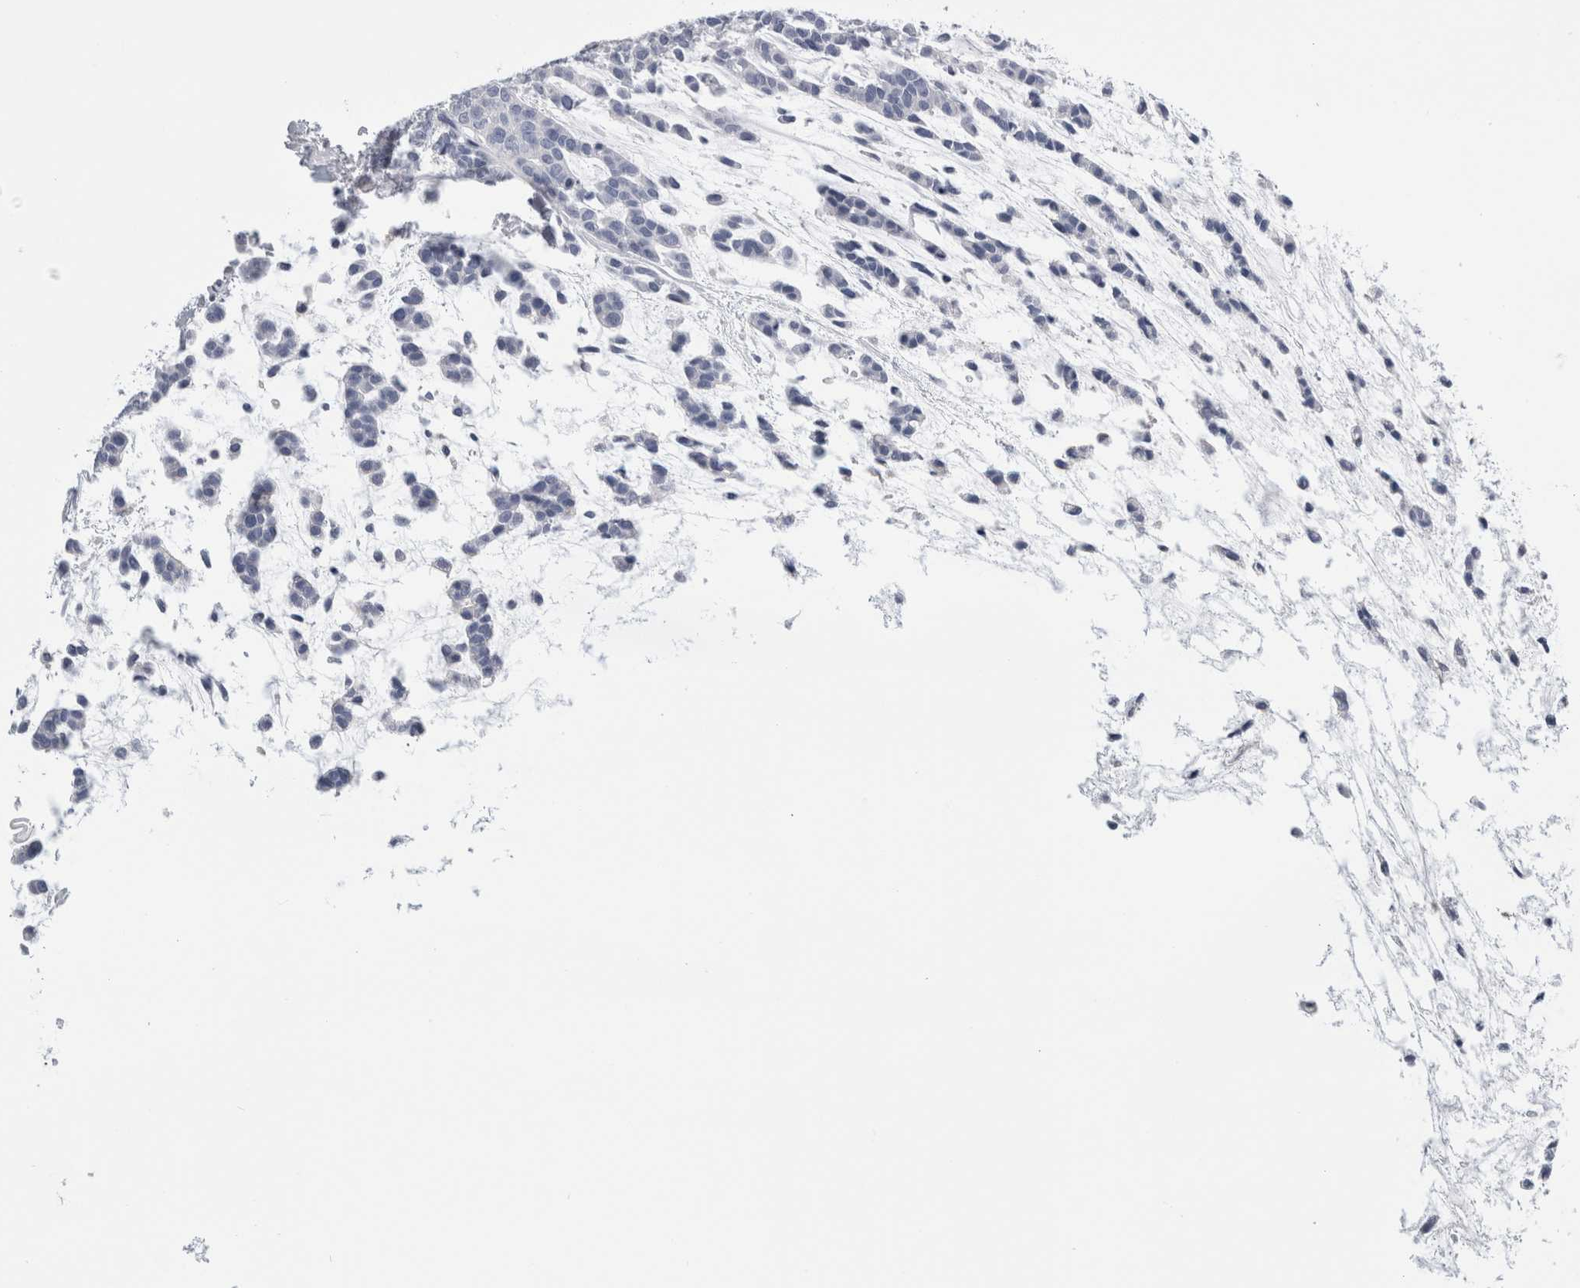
{"staining": {"intensity": "negative", "quantity": "none", "location": "none"}, "tissue": "head and neck cancer", "cell_type": "Tumor cells", "image_type": "cancer", "snomed": [{"axis": "morphology", "description": "Adenocarcinoma, NOS"}, {"axis": "morphology", "description": "Adenoma, NOS"}, {"axis": "topography", "description": "Head-Neck"}], "caption": "Tumor cells show no significant expression in head and neck adenoma.", "gene": "ANKFY1", "patient": {"sex": "female", "age": 55}}